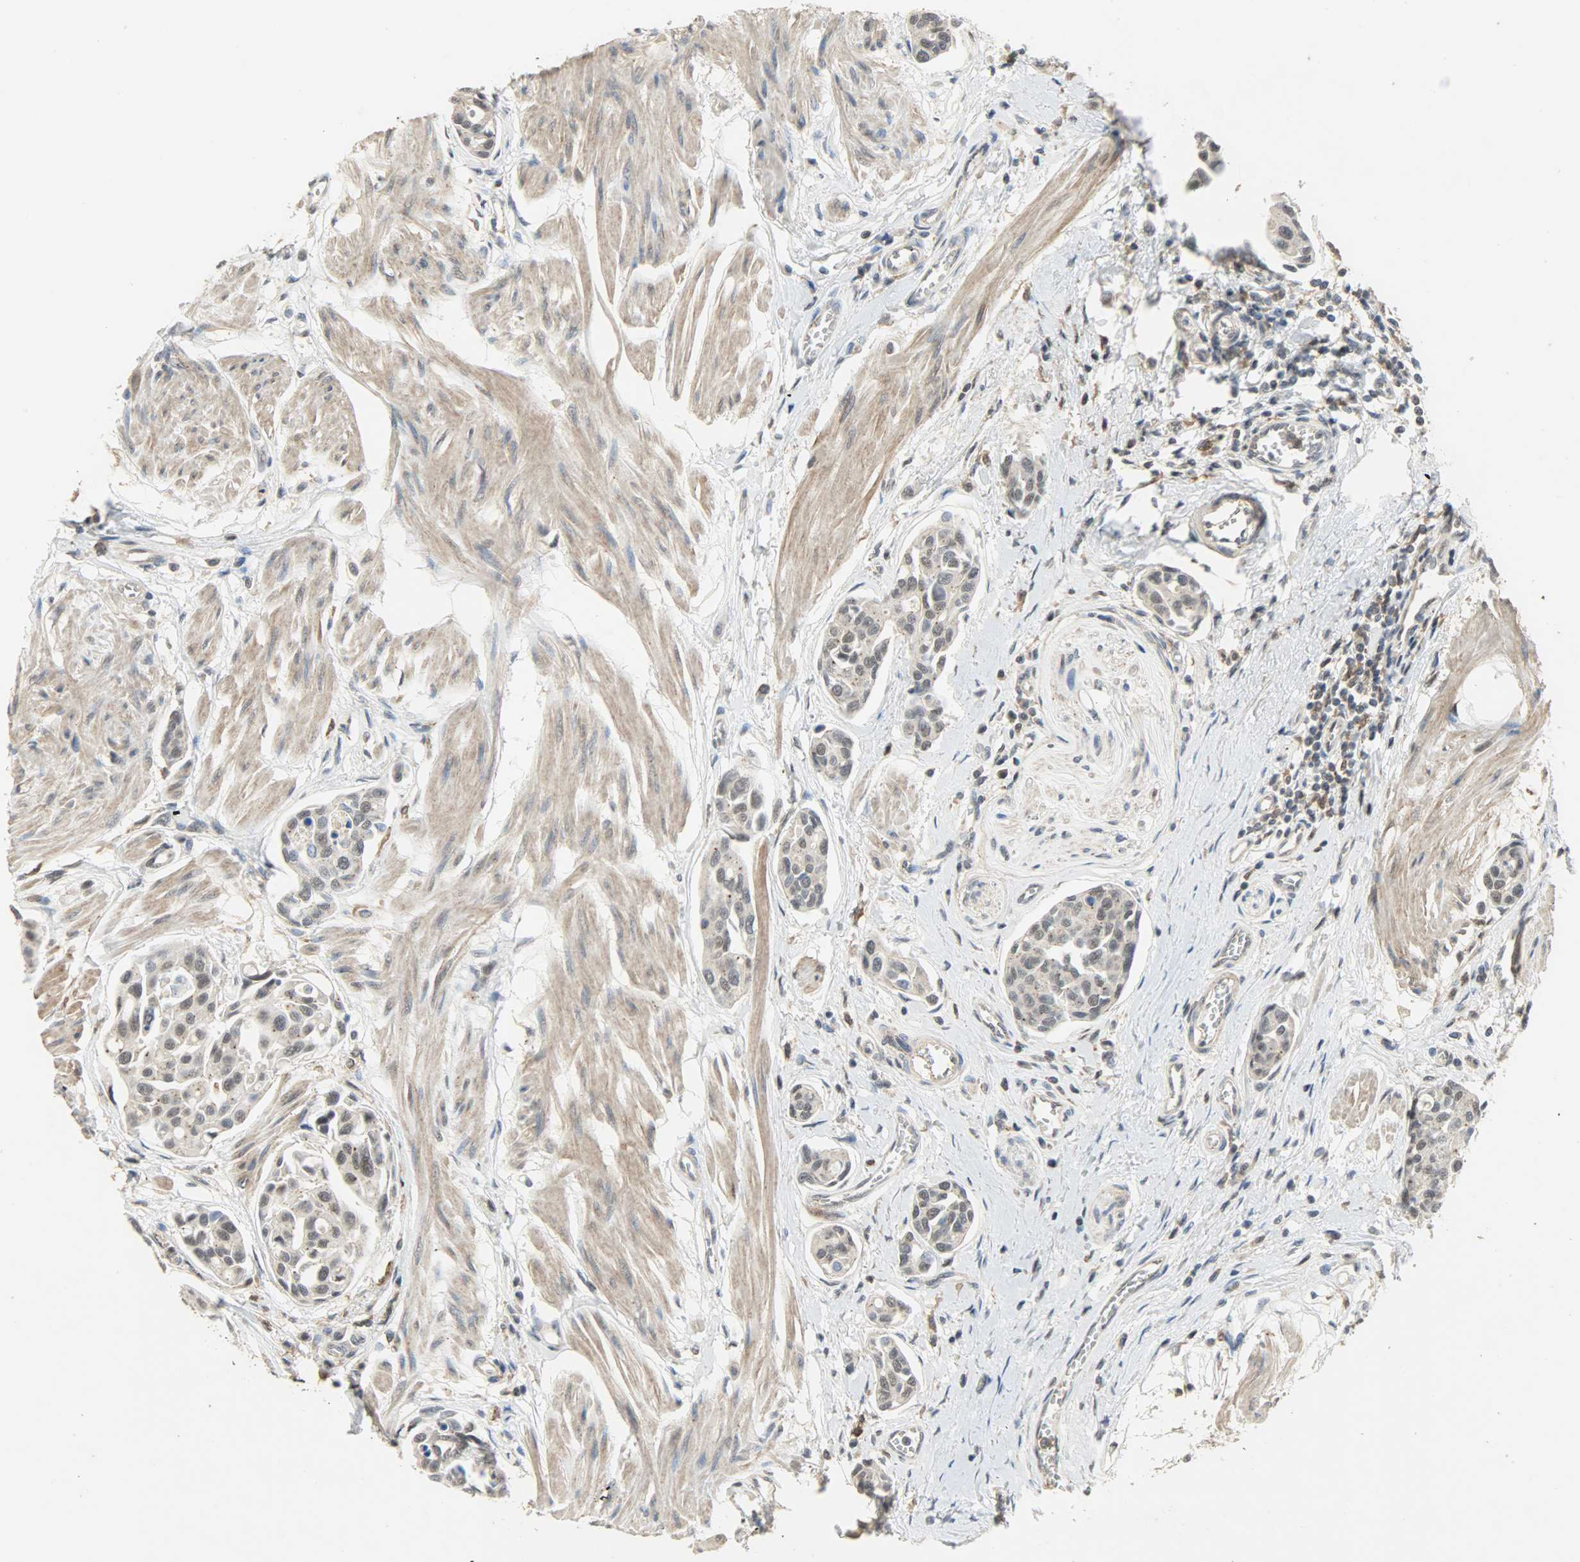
{"staining": {"intensity": "negative", "quantity": "none", "location": "none"}, "tissue": "urothelial cancer", "cell_type": "Tumor cells", "image_type": "cancer", "snomed": [{"axis": "morphology", "description": "Urothelial carcinoma, High grade"}, {"axis": "topography", "description": "Urinary bladder"}], "caption": "There is no significant positivity in tumor cells of urothelial carcinoma (high-grade). (Stains: DAB immunohistochemistry with hematoxylin counter stain, Microscopy: brightfield microscopy at high magnification).", "gene": "SKAP2", "patient": {"sex": "male", "age": 78}}